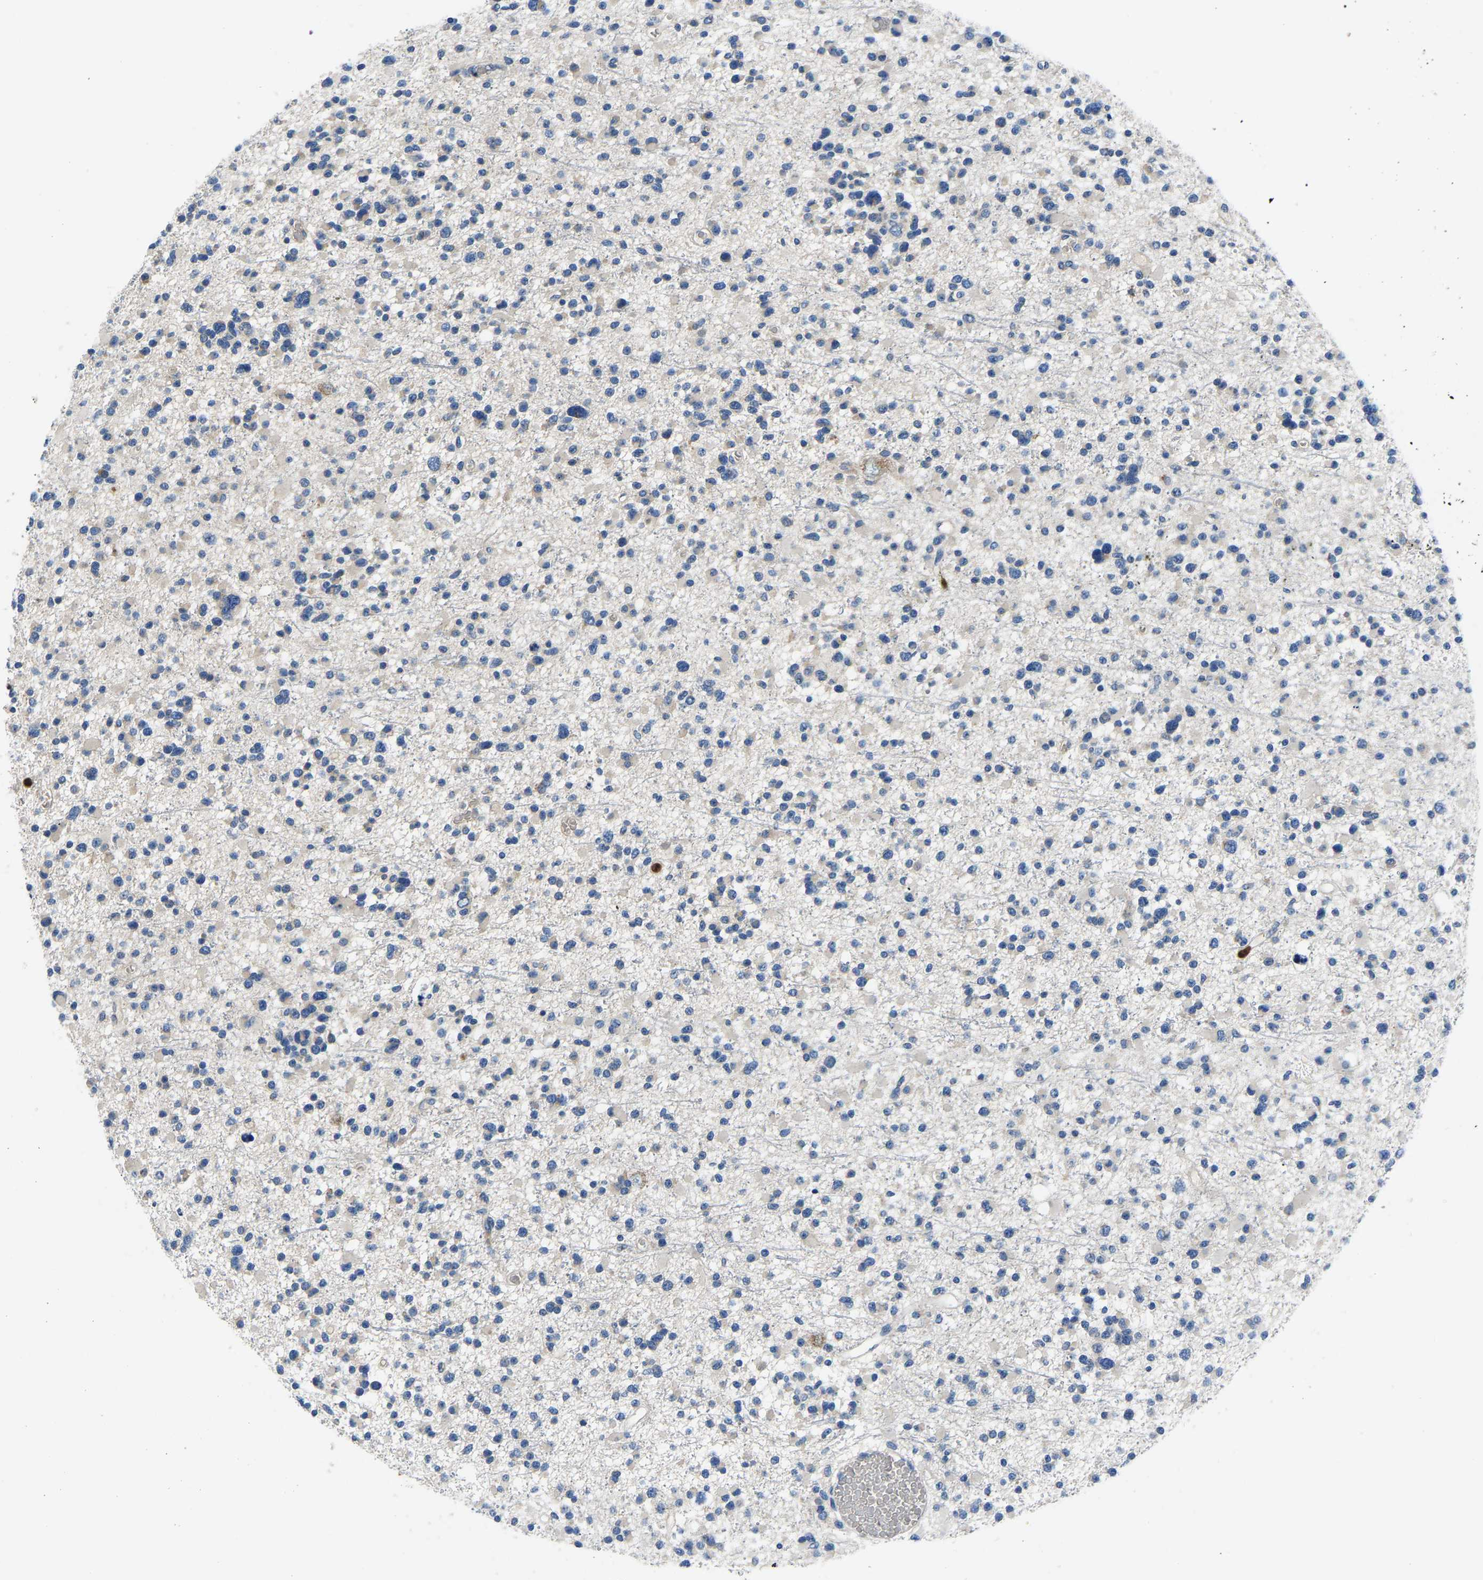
{"staining": {"intensity": "negative", "quantity": "none", "location": "none"}, "tissue": "glioma", "cell_type": "Tumor cells", "image_type": "cancer", "snomed": [{"axis": "morphology", "description": "Glioma, malignant, Low grade"}, {"axis": "topography", "description": "Brain"}], "caption": "High magnification brightfield microscopy of malignant glioma (low-grade) stained with DAB (brown) and counterstained with hematoxylin (blue): tumor cells show no significant positivity.", "gene": "TOR1B", "patient": {"sex": "female", "age": 22}}